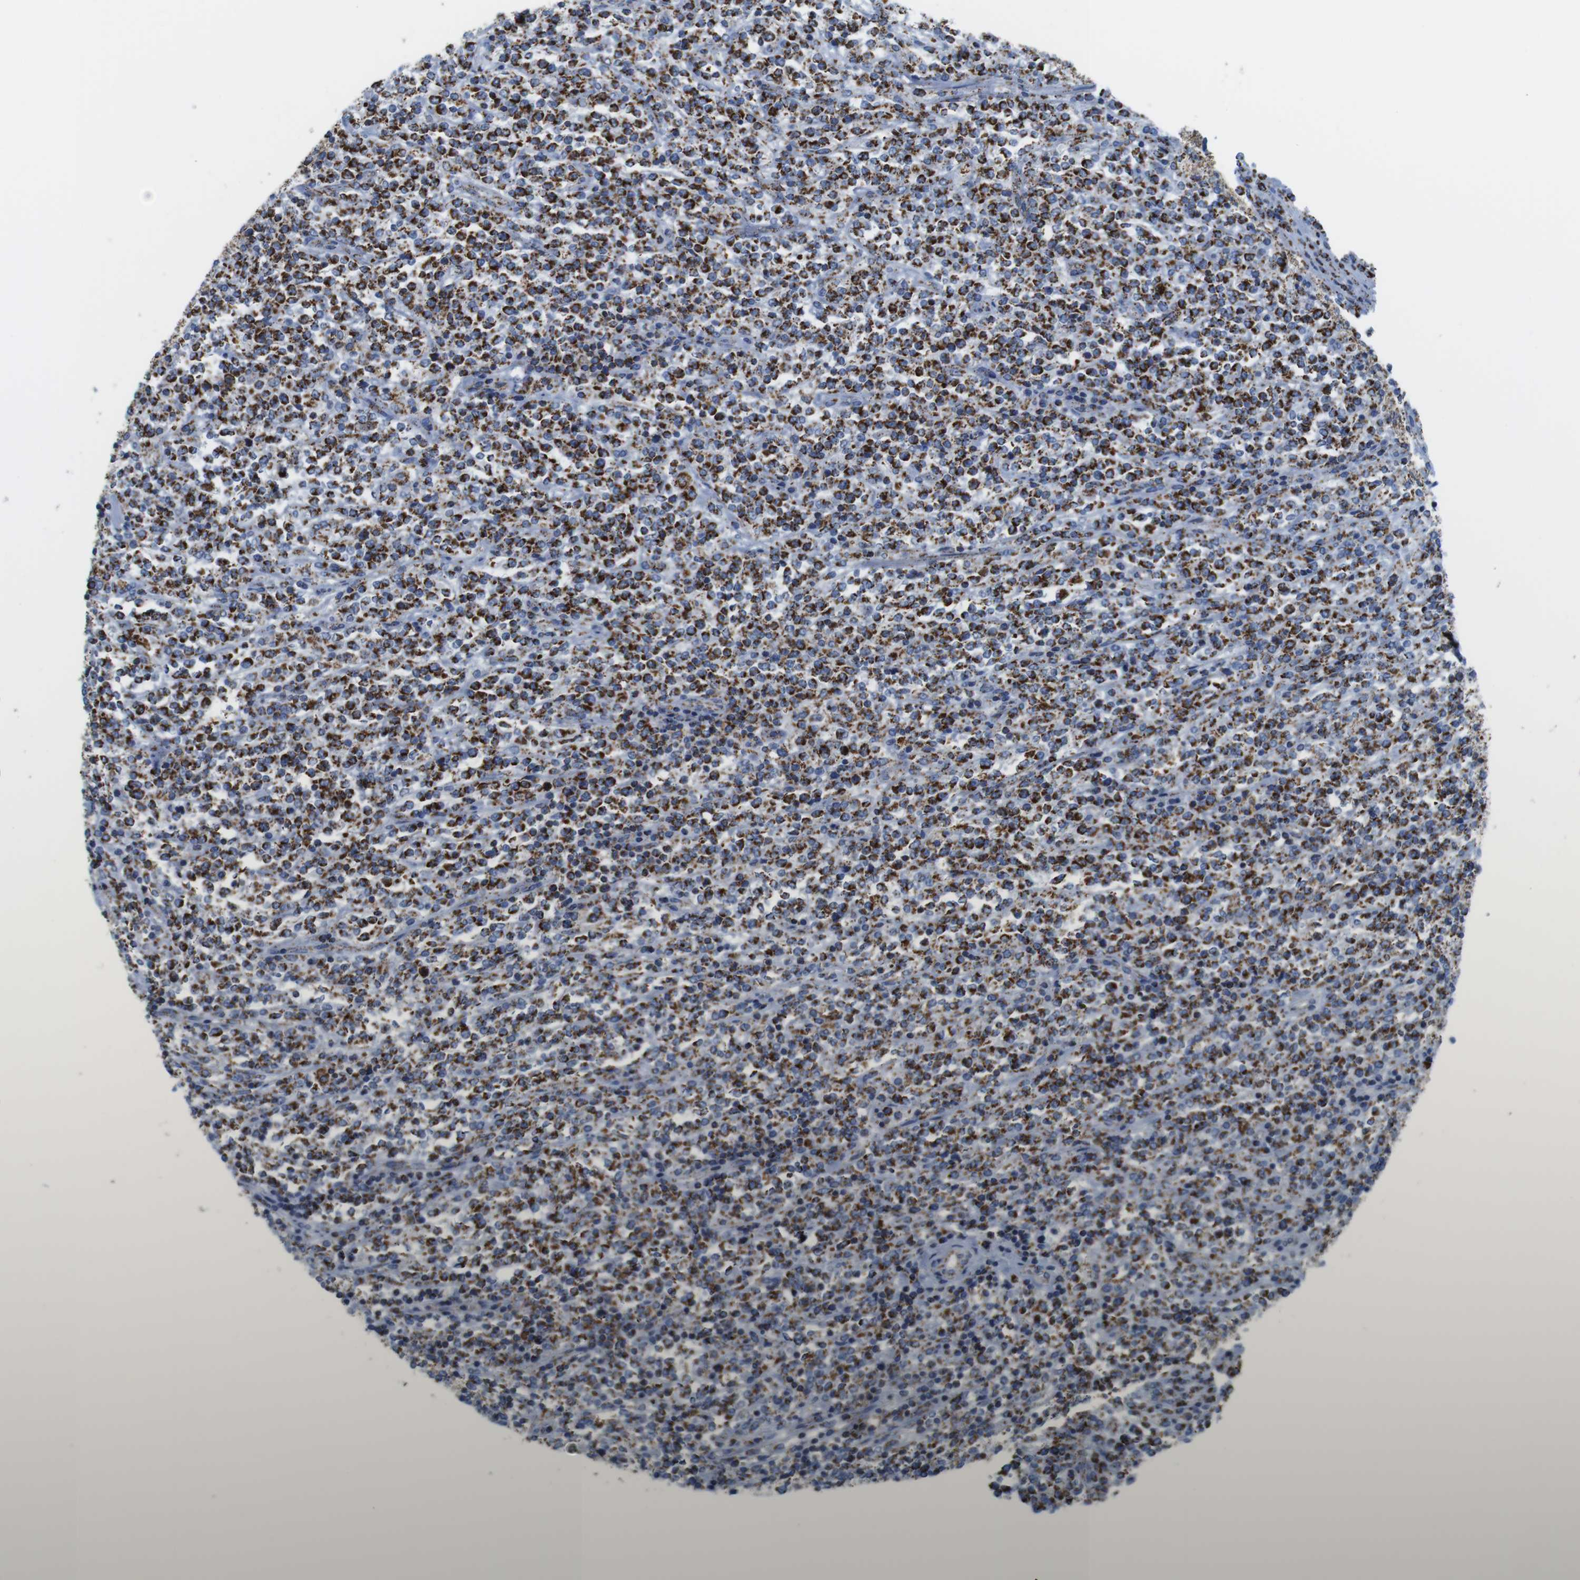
{"staining": {"intensity": "strong", "quantity": ">75%", "location": "cytoplasmic/membranous"}, "tissue": "lymphoma", "cell_type": "Tumor cells", "image_type": "cancer", "snomed": [{"axis": "morphology", "description": "Malignant lymphoma, non-Hodgkin's type, High grade"}, {"axis": "topography", "description": "Soft tissue"}], "caption": "High-magnification brightfield microscopy of lymphoma stained with DAB (3,3'-diaminobenzidine) (brown) and counterstained with hematoxylin (blue). tumor cells exhibit strong cytoplasmic/membranous positivity is seen in about>75% of cells.", "gene": "ATP5PO", "patient": {"sex": "male", "age": 18}}